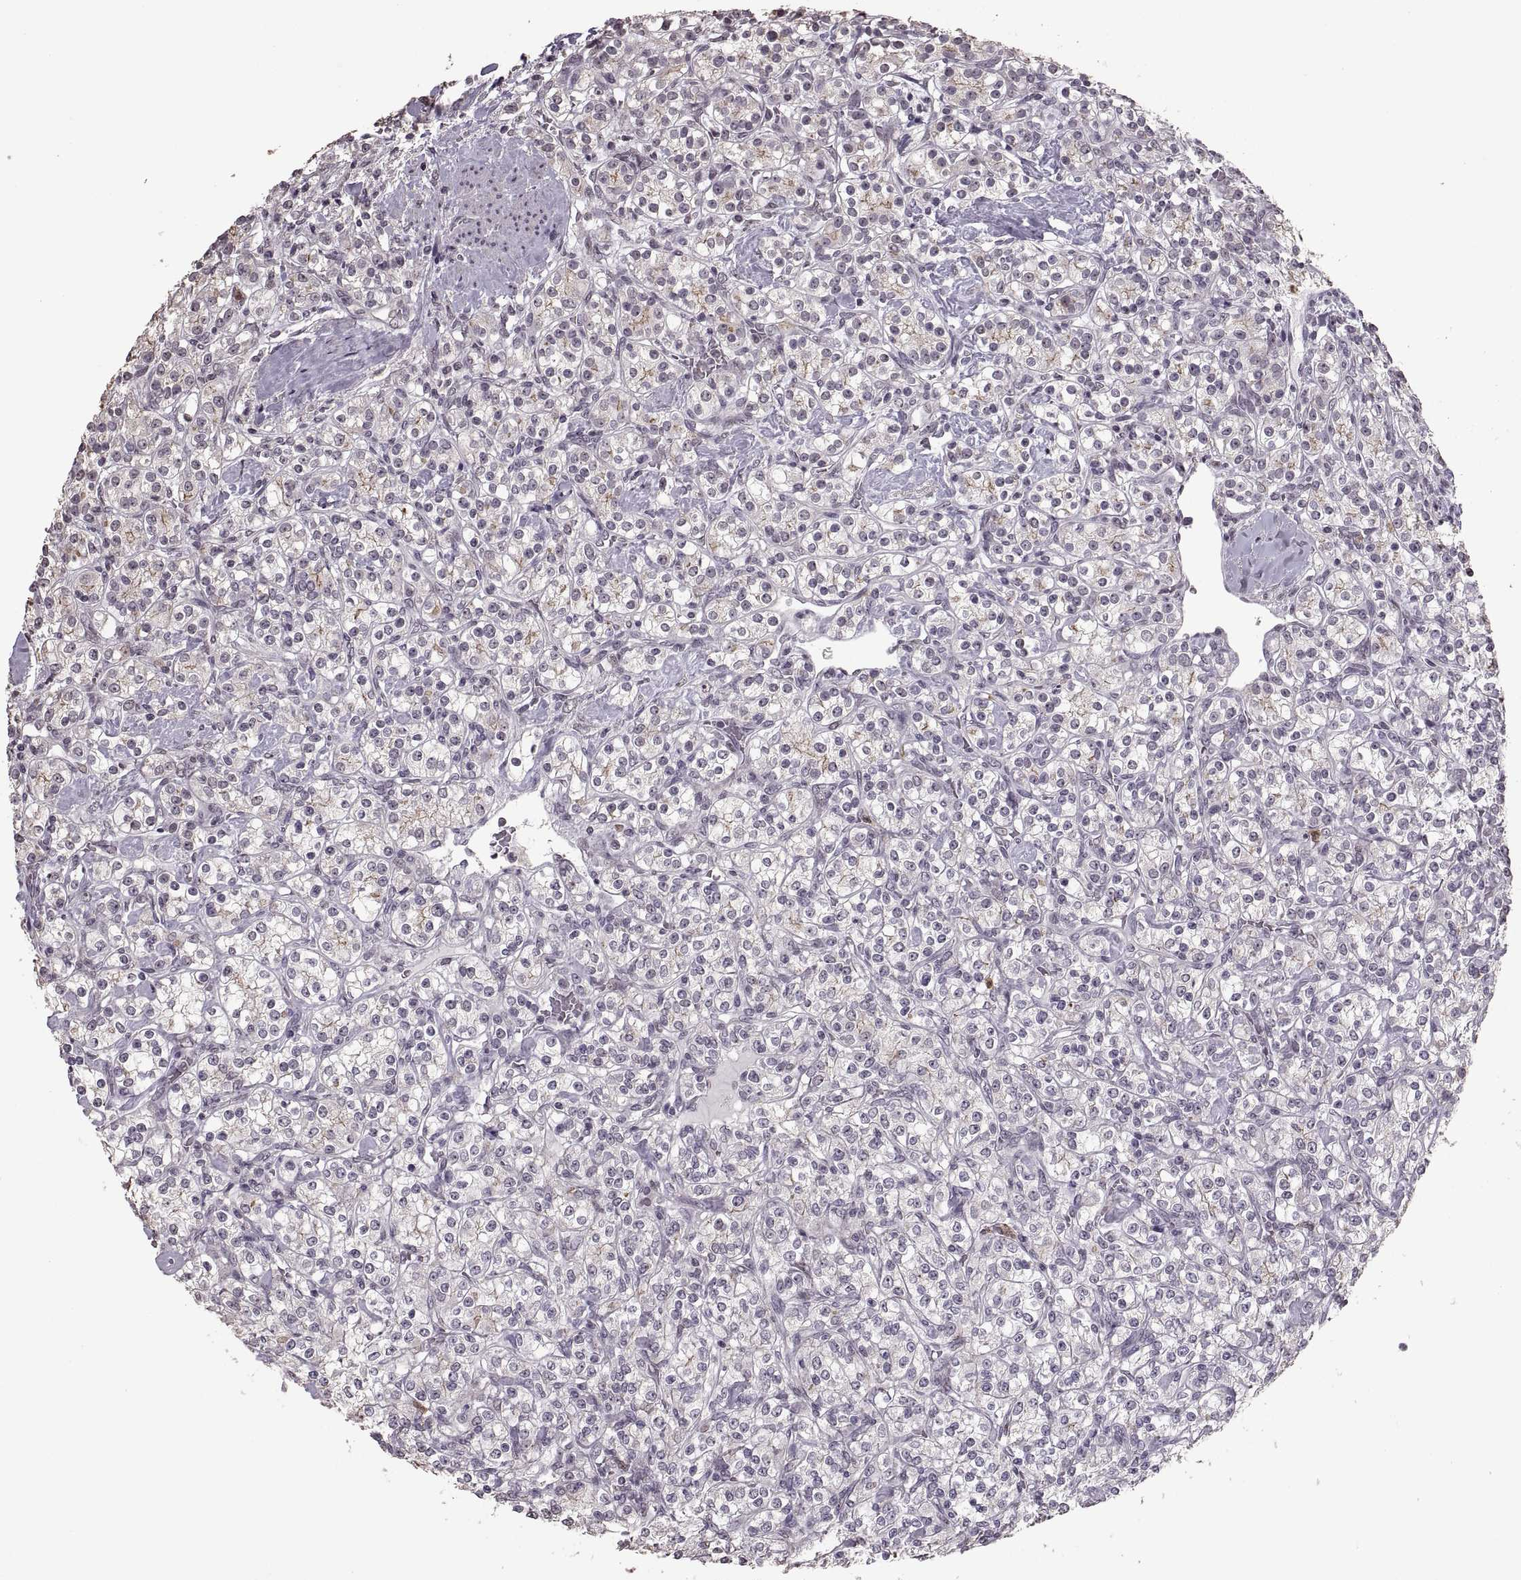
{"staining": {"intensity": "negative", "quantity": "none", "location": "none"}, "tissue": "renal cancer", "cell_type": "Tumor cells", "image_type": "cancer", "snomed": [{"axis": "morphology", "description": "Adenocarcinoma, NOS"}, {"axis": "topography", "description": "Kidney"}], "caption": "Immunohistochemistry of human adenocarcinoma (renal) reveals no expression in tumor cells.", "gene": "PALS1", "patient": {"sex": "male", "age": 77}}